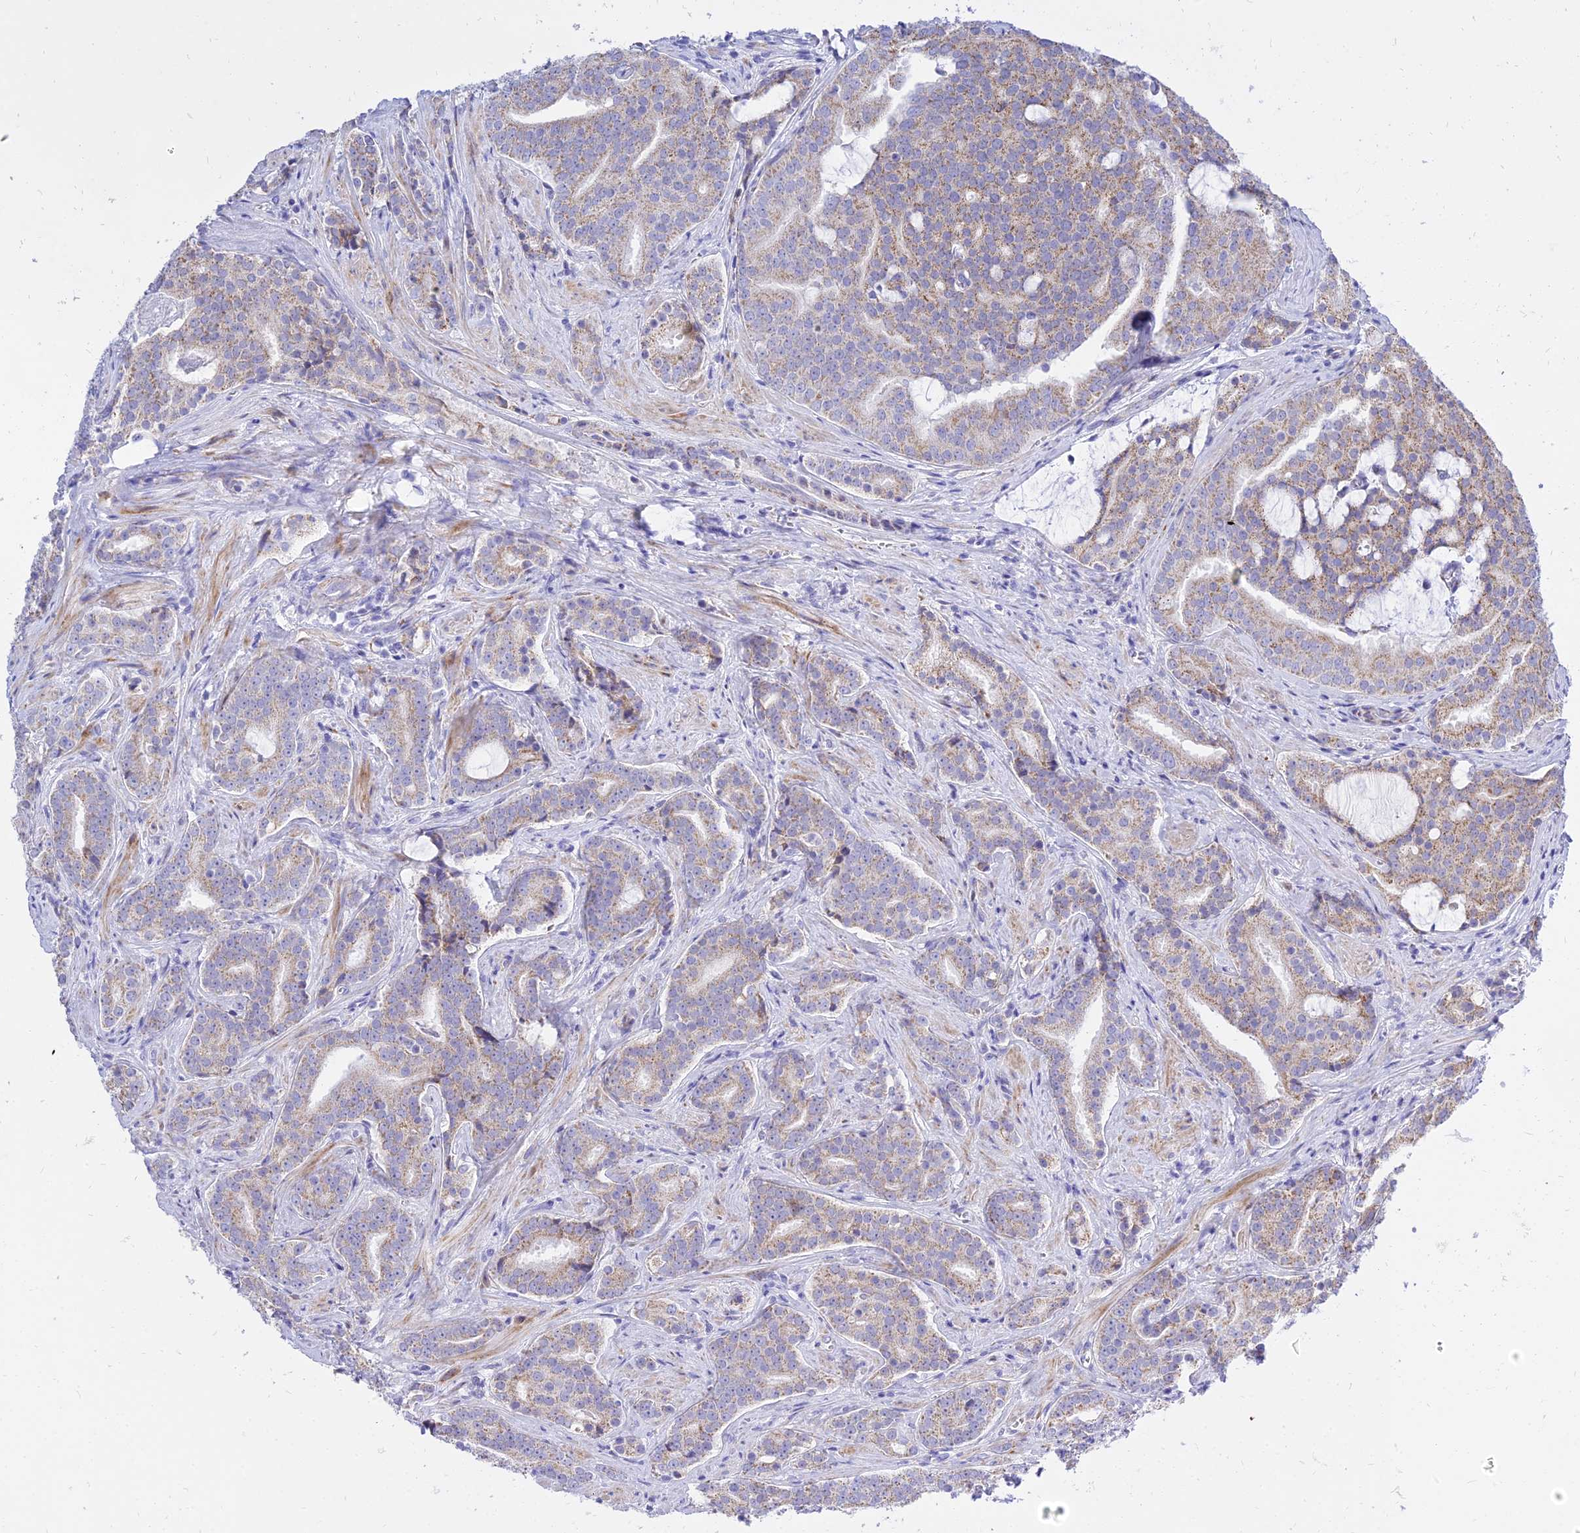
{"staining": {"intensity": "moderate", "quantity": "25%-75%", "location": "cytoplasmic/membranous"}, "tissue": "prostate cancer", "cell_type": "Tumor cells", "image_type": "cancer", "snomed": [{"axis": "morphology", "description": "Adenocarcinoma, High grade"}, {"axis": "topography", "description": "Prostate"}], "caption": "Immunohistochemistry (IHC) histopathology image of adenocarcinoma (high-grade) (prostate) stained for a protein (brown), which reveals medium levels of moderate cytoplasmic/membranous positivity in approximately 25%-75% of tumor cells.", "gene": "PKN3", "patient": {"sex": "male", "age": 55}}